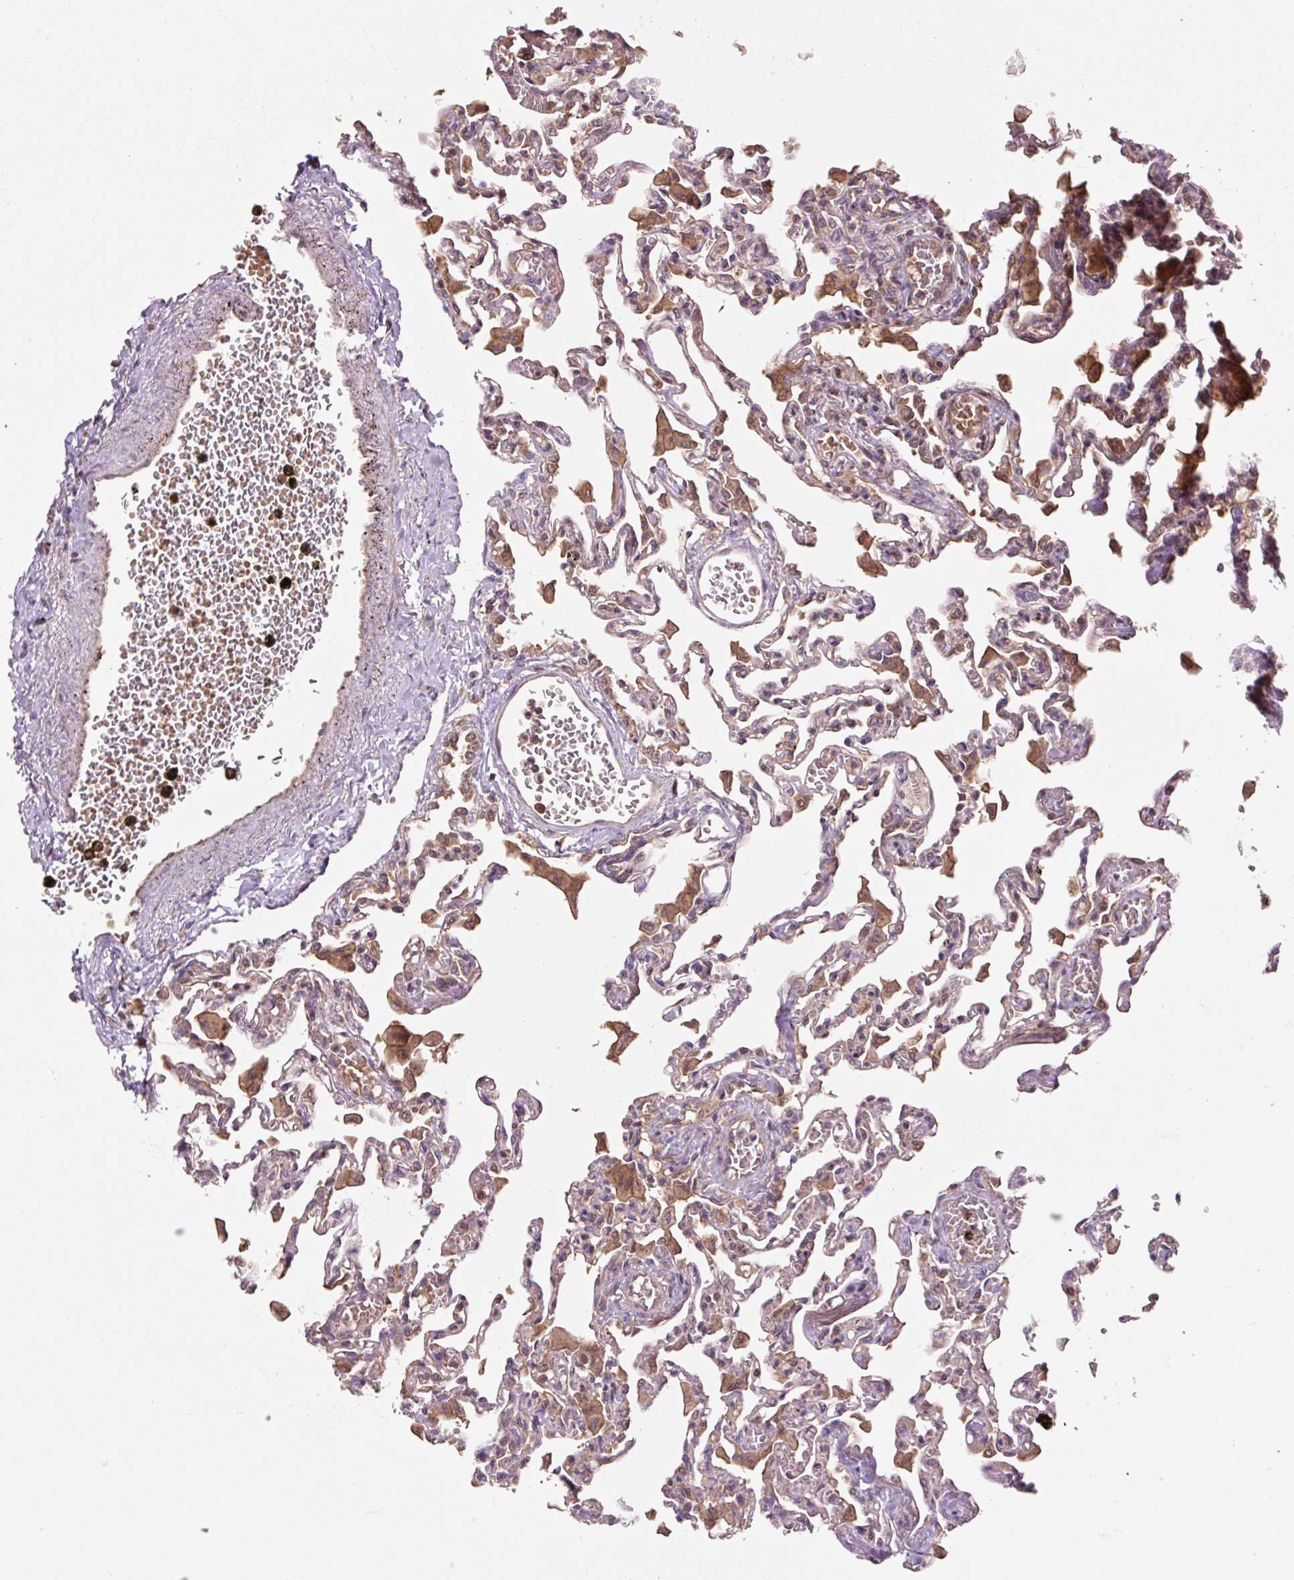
{"staining": {"intensity": "weak", "quantity": "<25%", "location": "cytoplasmic/membranous"}, "tissue": "lung", "cell_type": "Alveolar cells", "image_type": "normal", "snomed": [{"axis": "morphology", "description": "Normal tissue, NOS"}, {"axis": "topography", "description": "Bronchus"}, {"axis": "topography", "description": "Lung"}], "caption": "A micrograph of lung stained for a protein demonstrates no brown staining in alveolar cells.", "gene": "MMS19", "patient": {"sex": "female", "age": 49}}